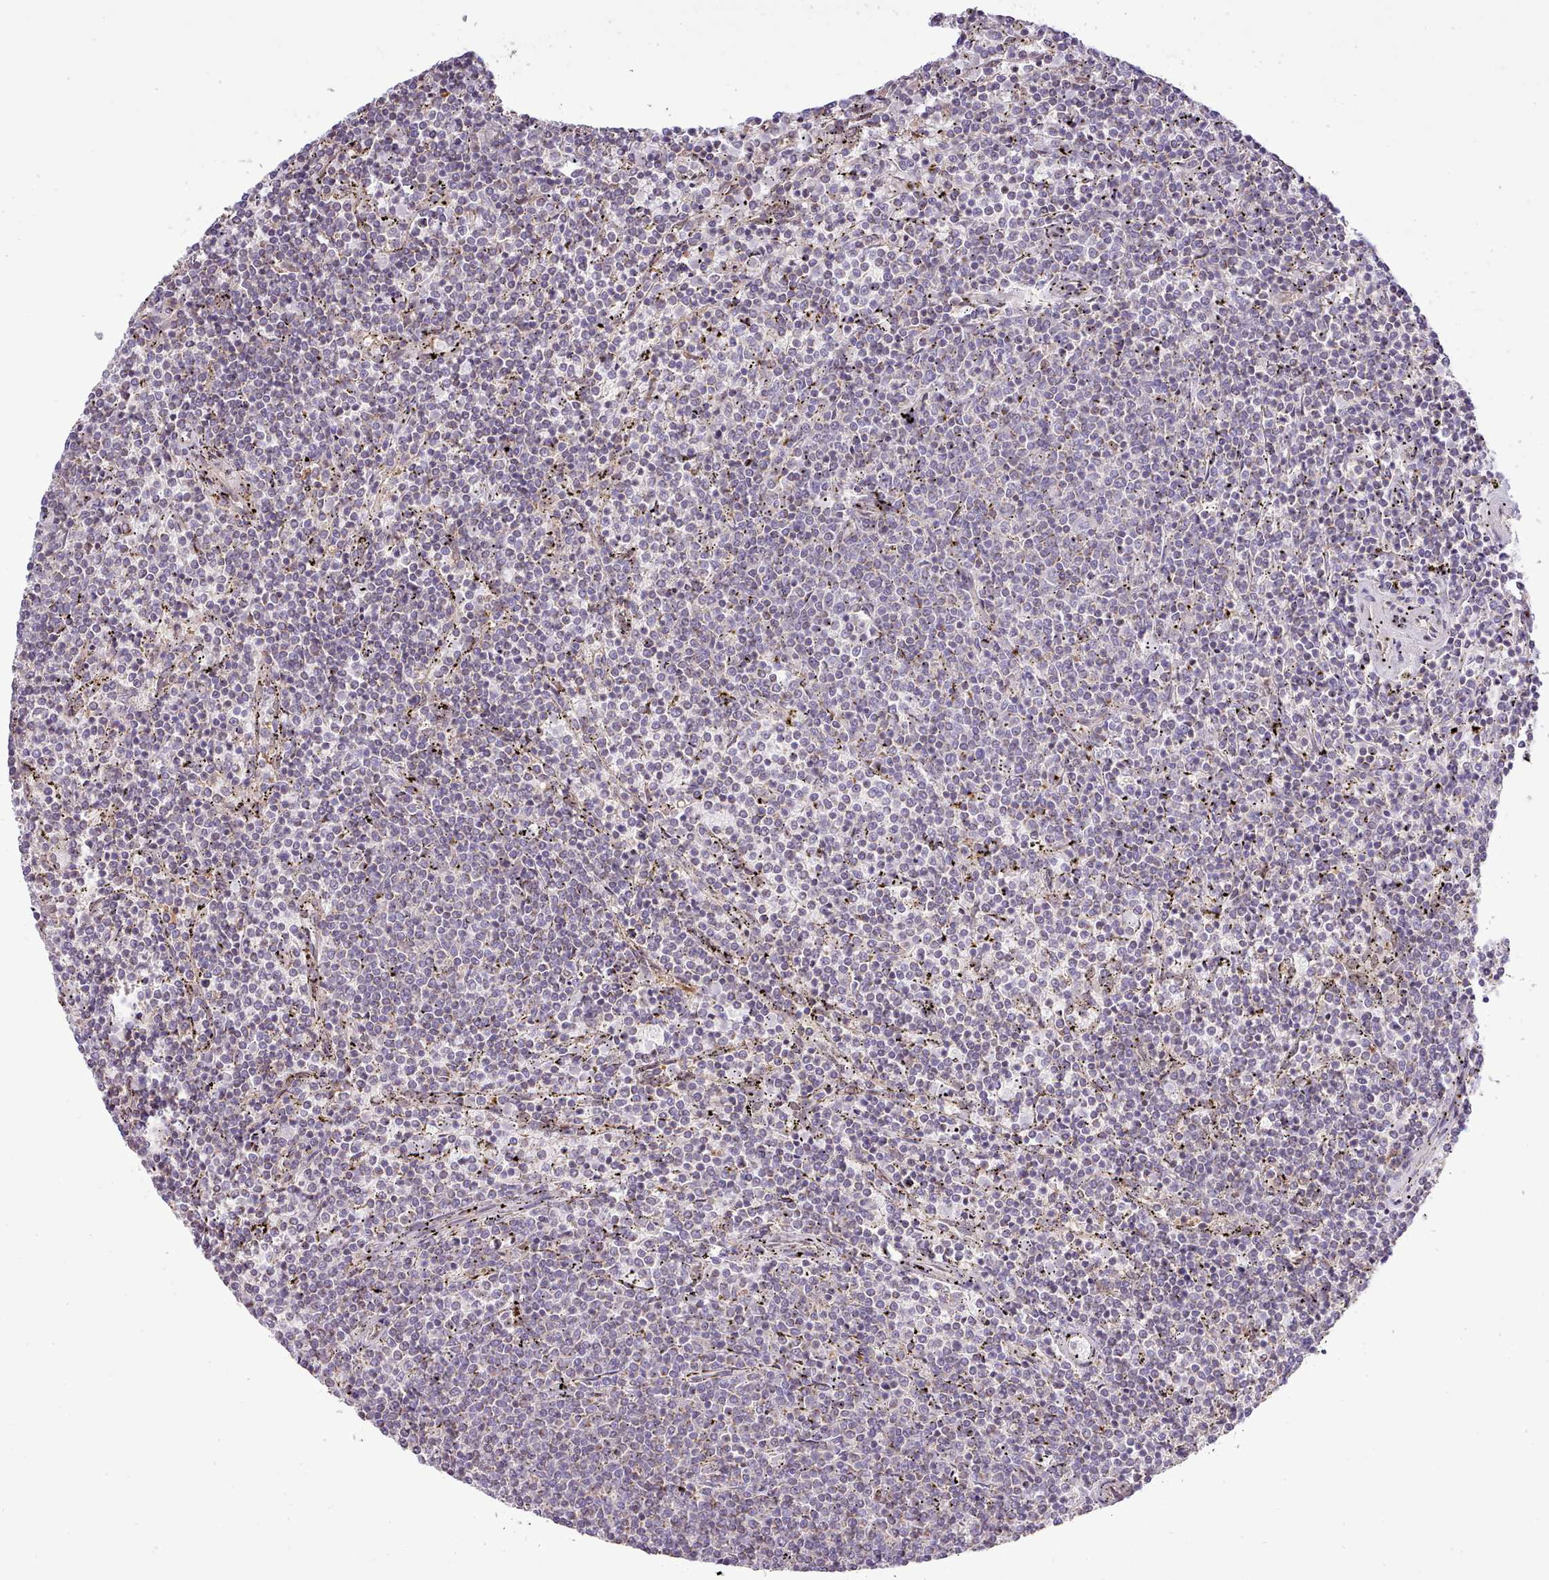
{"staining": {"intensity": "negative", "quantity": "none", "location": "none"}, "tissue": "lymphoma", "cell_type": "Tumor cells", "image_type": "cancer", "snomed": [{"axis": "morphology", "description": "Malignant lymphoma, non-Hodgkin's type, Low grade"}, {"axis": "topography", "description": "Spleen"}], "caption": "A high-resolution histopathology image shows immunohistochemistry staining of low-grade malignant lymphoma, non-Hodgkin's type, which exhibits no significant positivity in tumor cells.", "gene": "ARL2BP", "patient": {"sex": "female", "age": 50}}